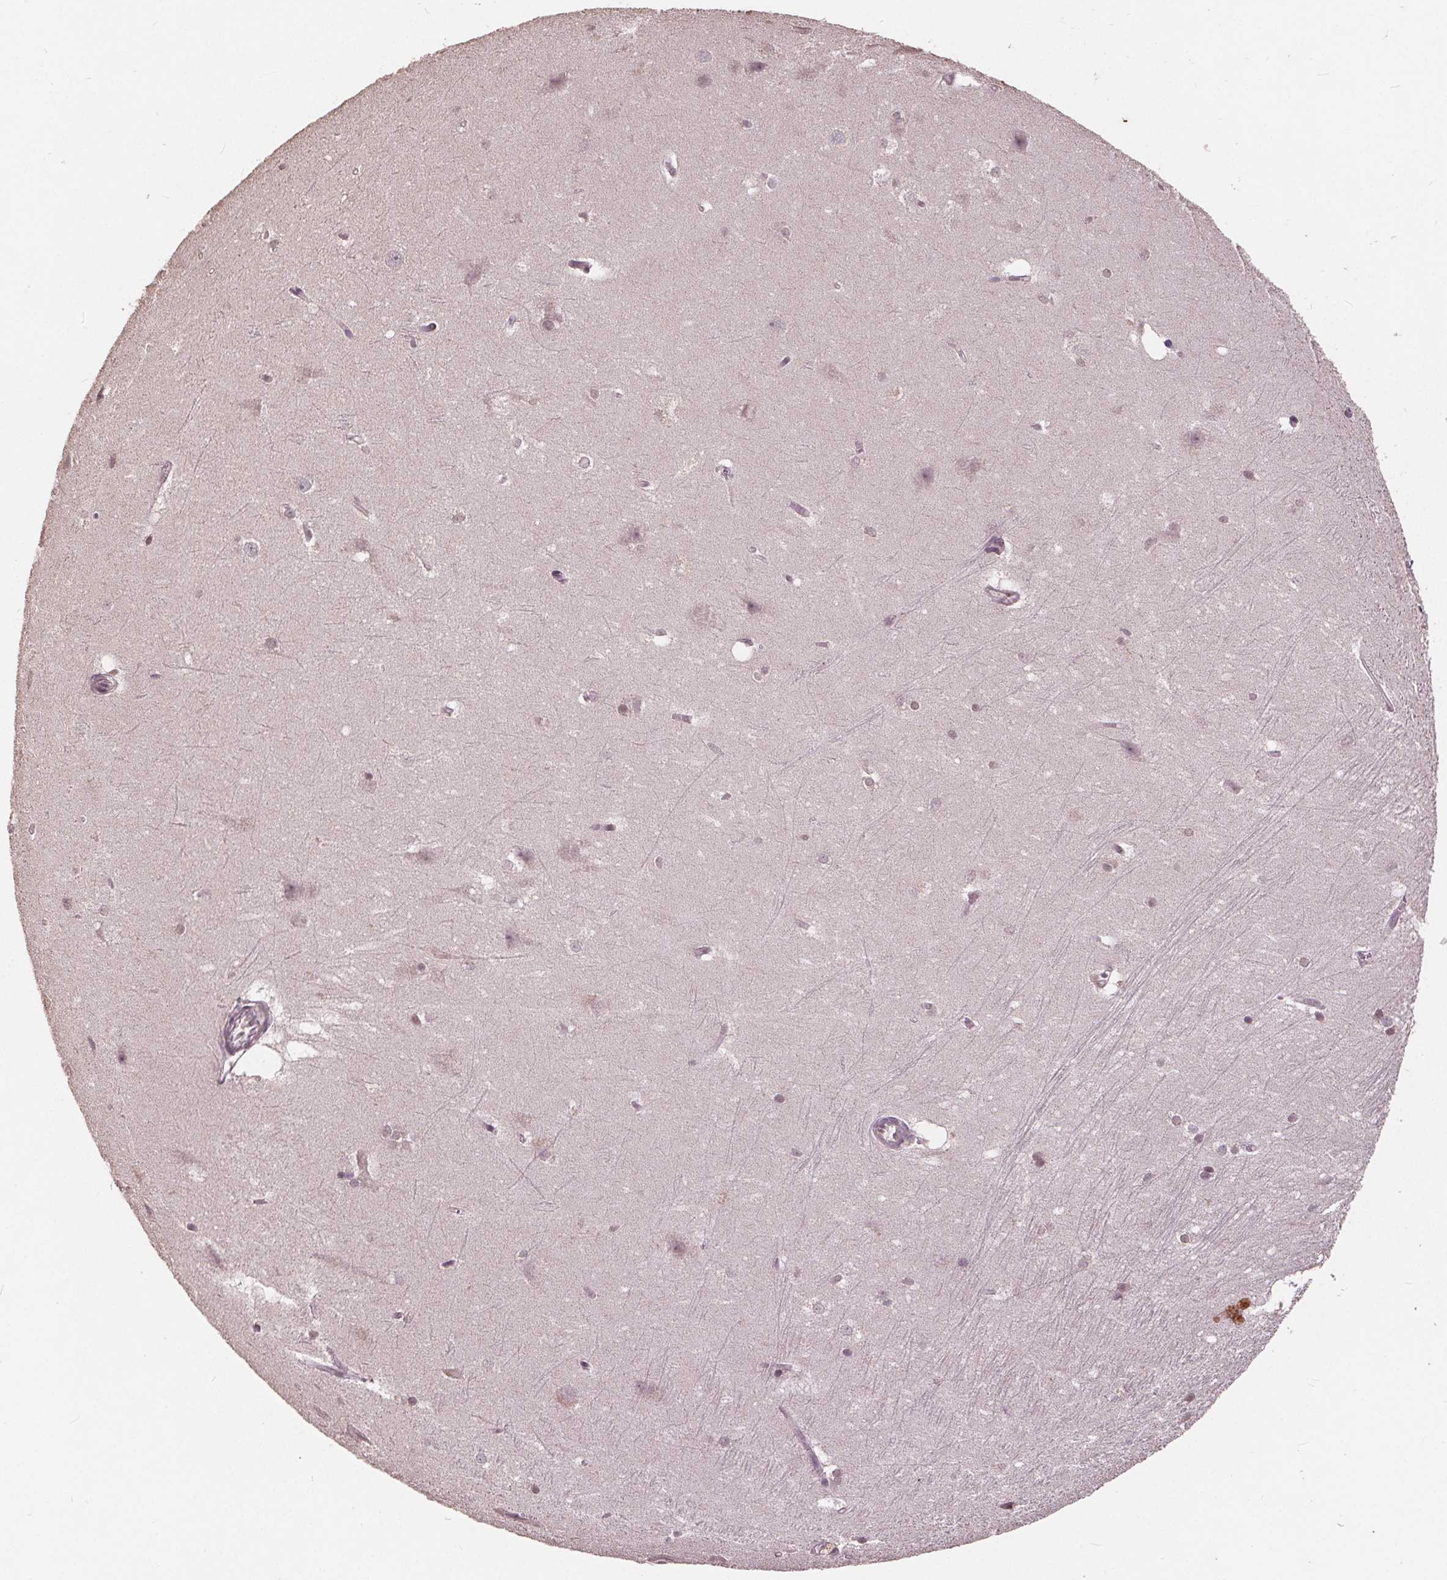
{"staining": {"intensity": "weak", "quantity": "<25%", "location": "nuclear"}, "tissue": "hippocampus", "cell_type": "Glial cells", "image_type": "normal", "snomed": [{"axis": "morphology", "description": "Normal tissue, NOS"}, {"axis": "topography", "description": "Cerebral cortex"}, {"axis": "topography", "description": "Hippocampus"}], "caption": "This is an immunohistochemistry image of unremarkable hippocampus. There is no staining in glial cells.", "gene": "DNMT3B", "patient": {"sex": "female", "age": 19}}